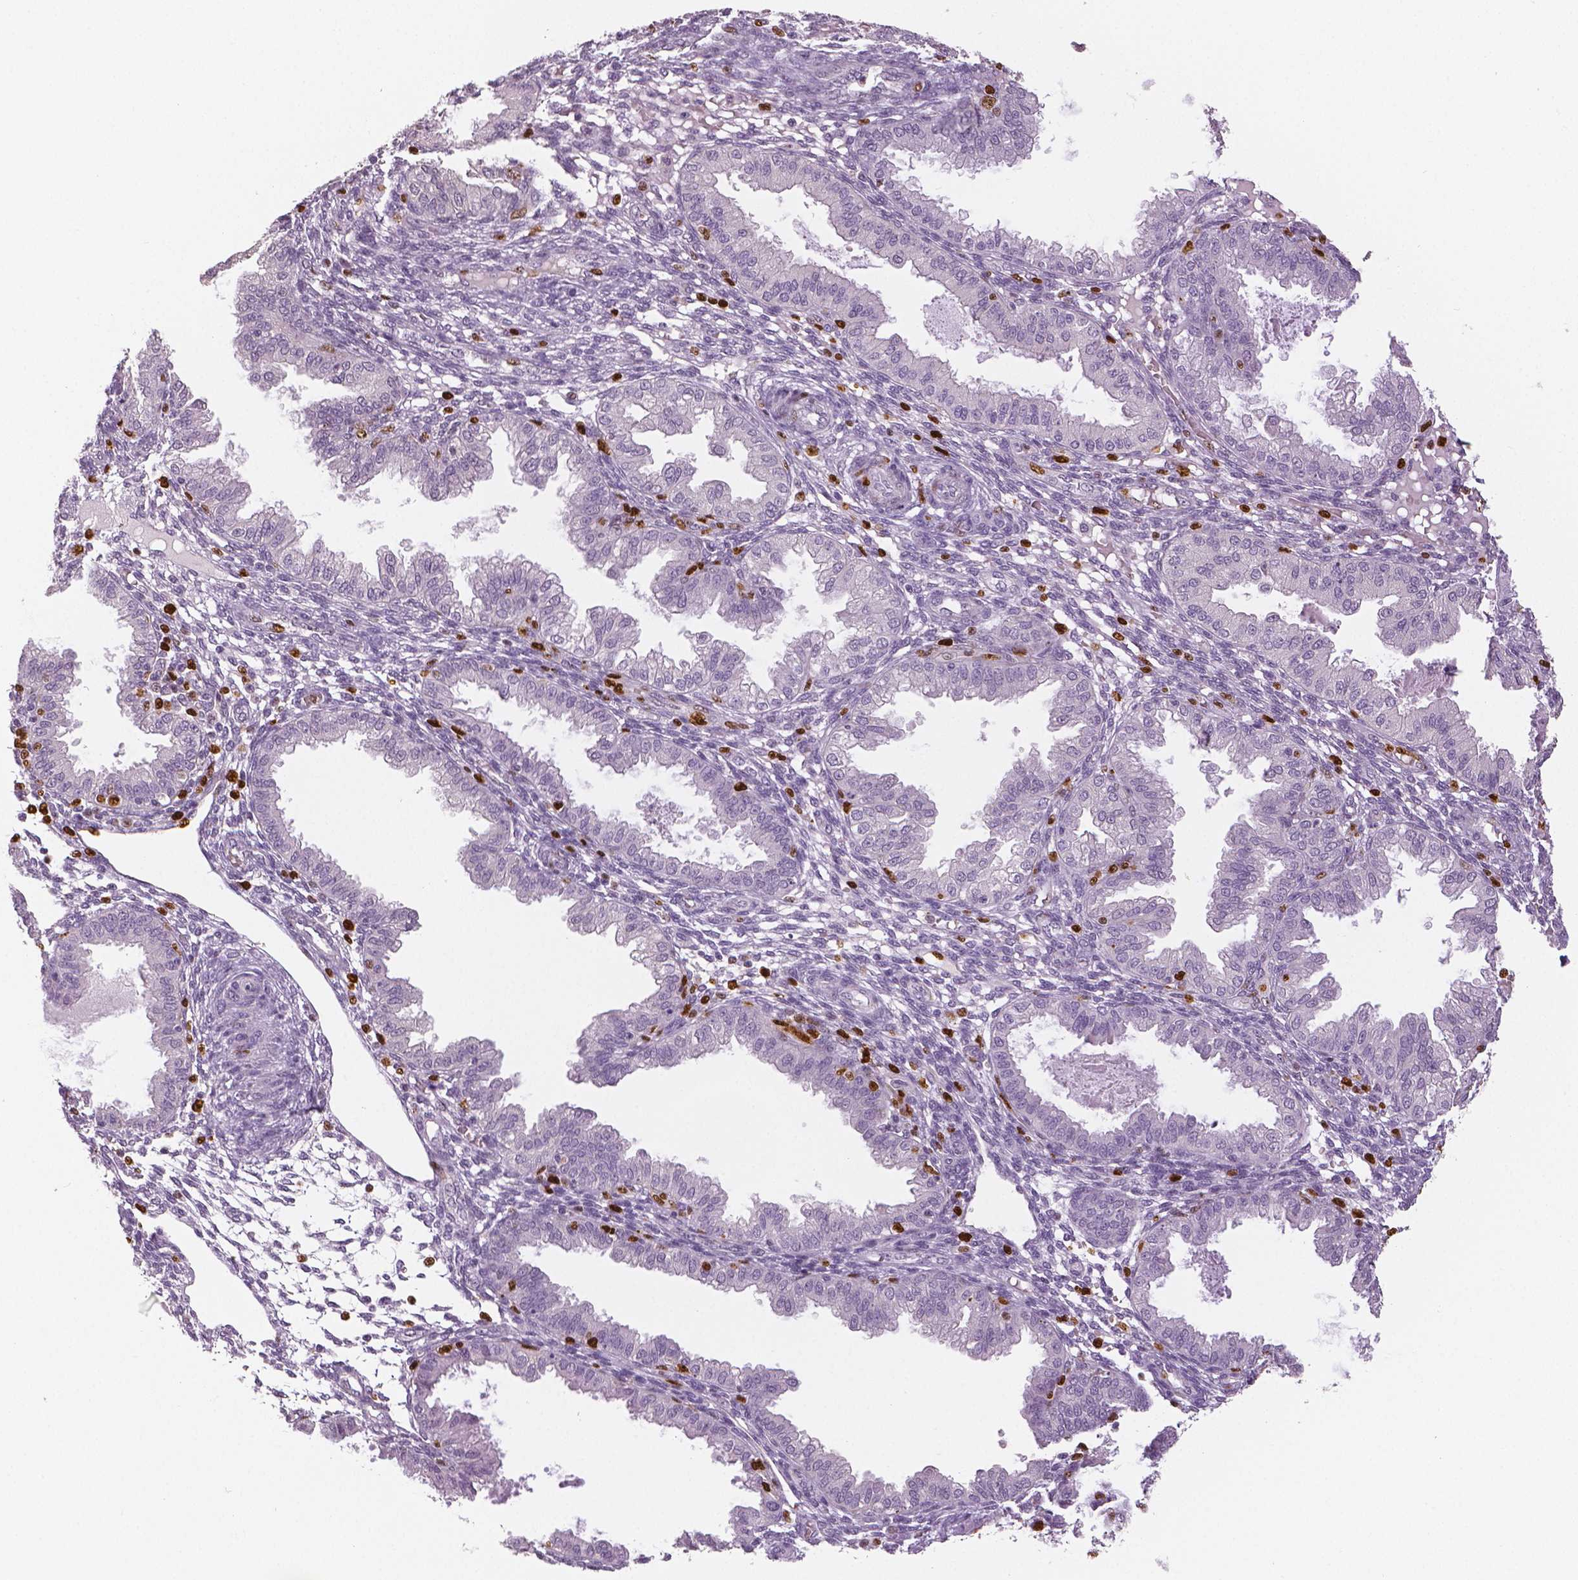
{"staining": {"intensity": "negative", "quantity": "none", "location": "none"}, "tissue": "endometrium", "cell_type": "Cells in endometrial stroma", "image_type": "normal", "snomed": [{"axis": "morphology", "description": "Normal tissue, NOS"}, {"axis": "topography", "description": "Endometrium"}], "caption": "DAB immunohistochemical staining of normal endometrium shows no significant staining in cells in endometrial stroma.", "gene": "MKI67", "patient": {"sex": "female", "age": 33}}